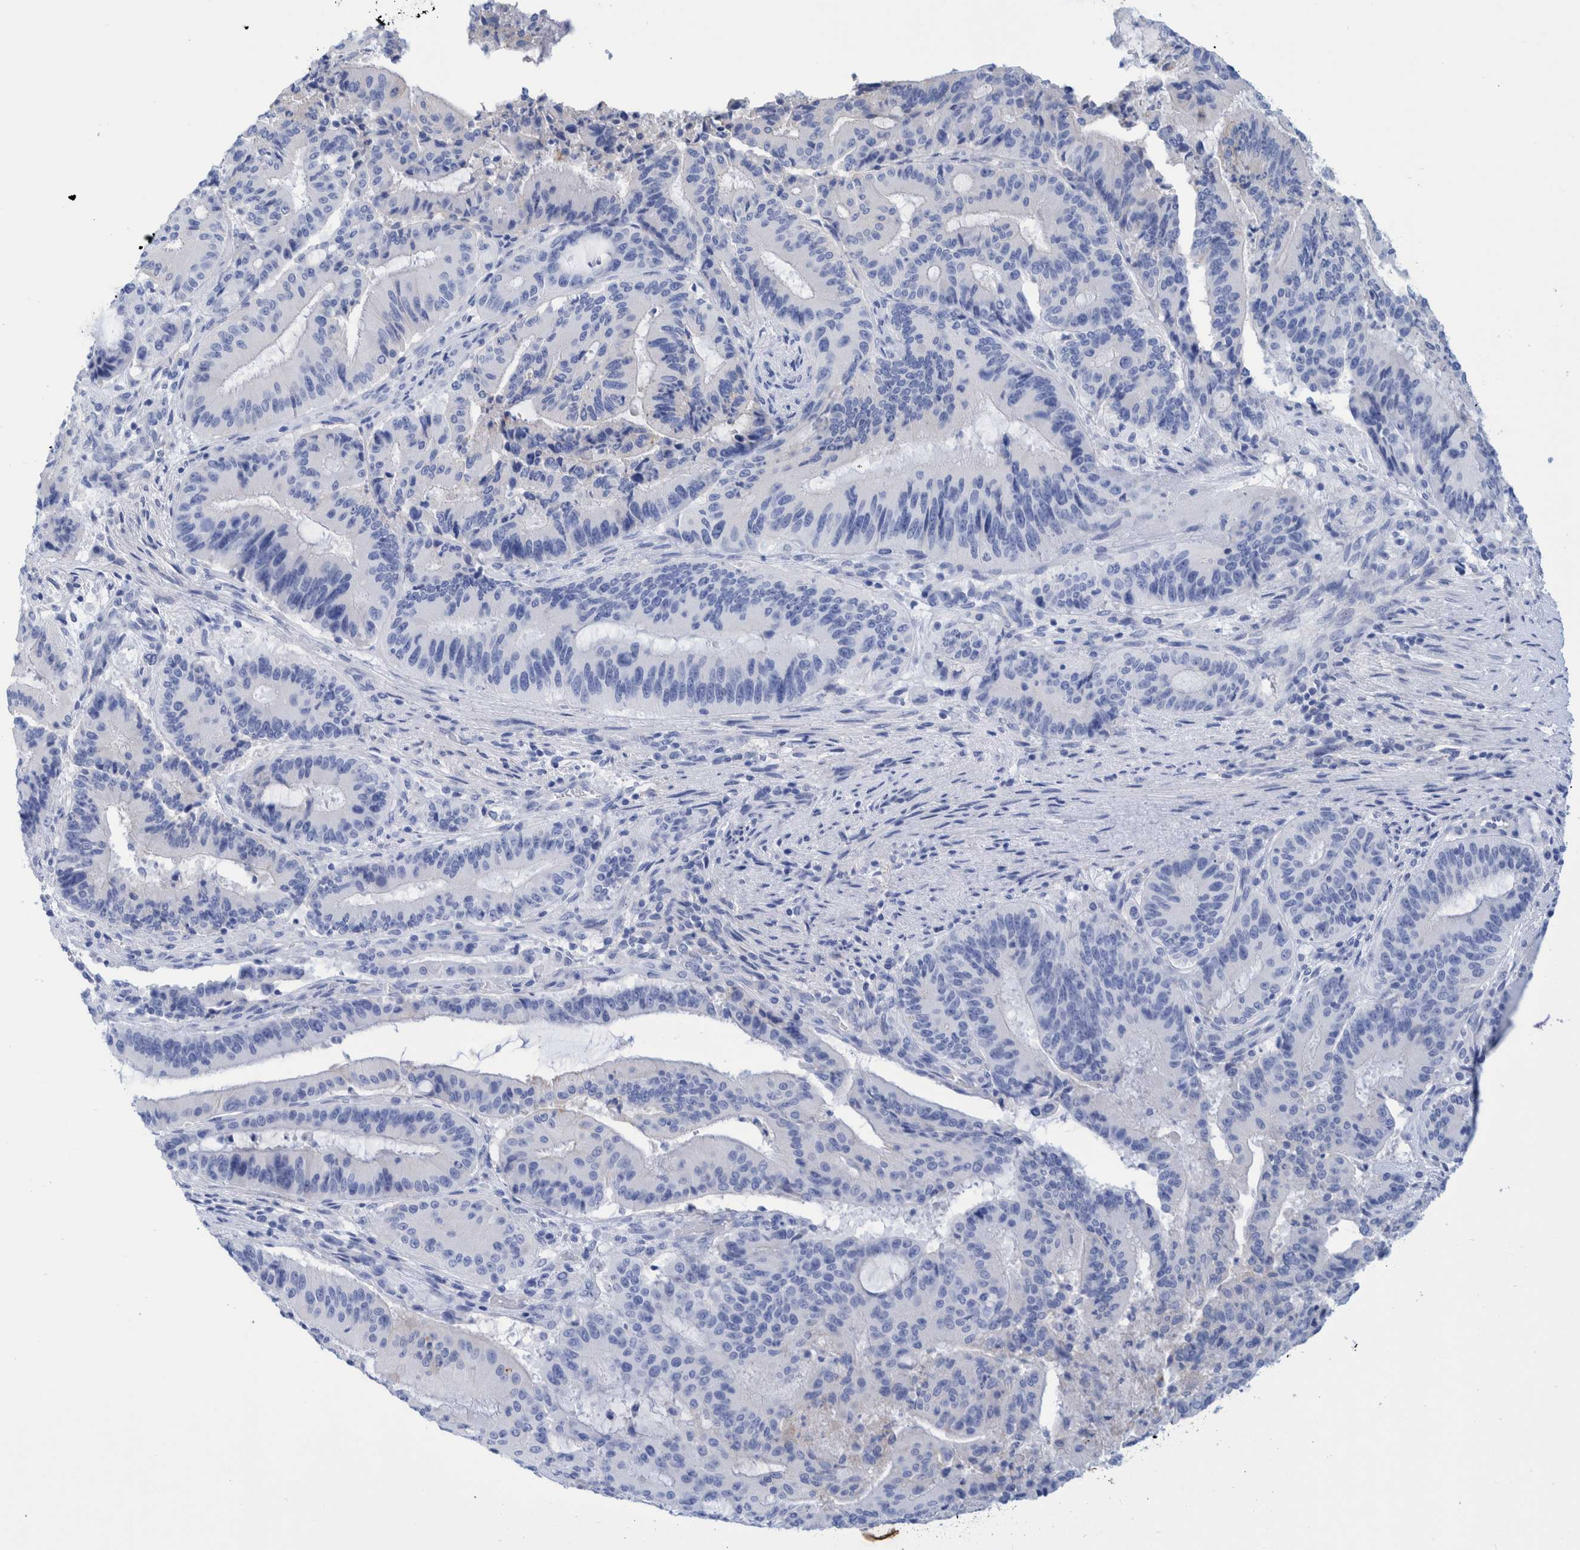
{"staining": {"intensity": "negative", "quantity": "none", "location": "none"}, "tissue": "liver cancer", "cell_type": "Tumor cells", "image_type": "cancer", "snomed": [{"axis": "morphology", "description": "Normal tissue, NOS"}, {"axis": "morphology", "description": "Cholangiocarcinoma"}, {"axis": "topography", "description": "Liver"}, {"axis": "topography", "description": "Peripheral nerve tissue"}], "caption": "Immunohistochemistry (IHC) photomicrograph of neoplastic tissue: human liver cholangiocarcinoma stained with DAB (3,3'-diaminobenzidine) exhibits no significant protein expression in tumor cells. (DAB IHC visualized using brightfield microscopy, high magnification).", "gene": "PERP", "patient": {"sex": "female", "age": 73}}